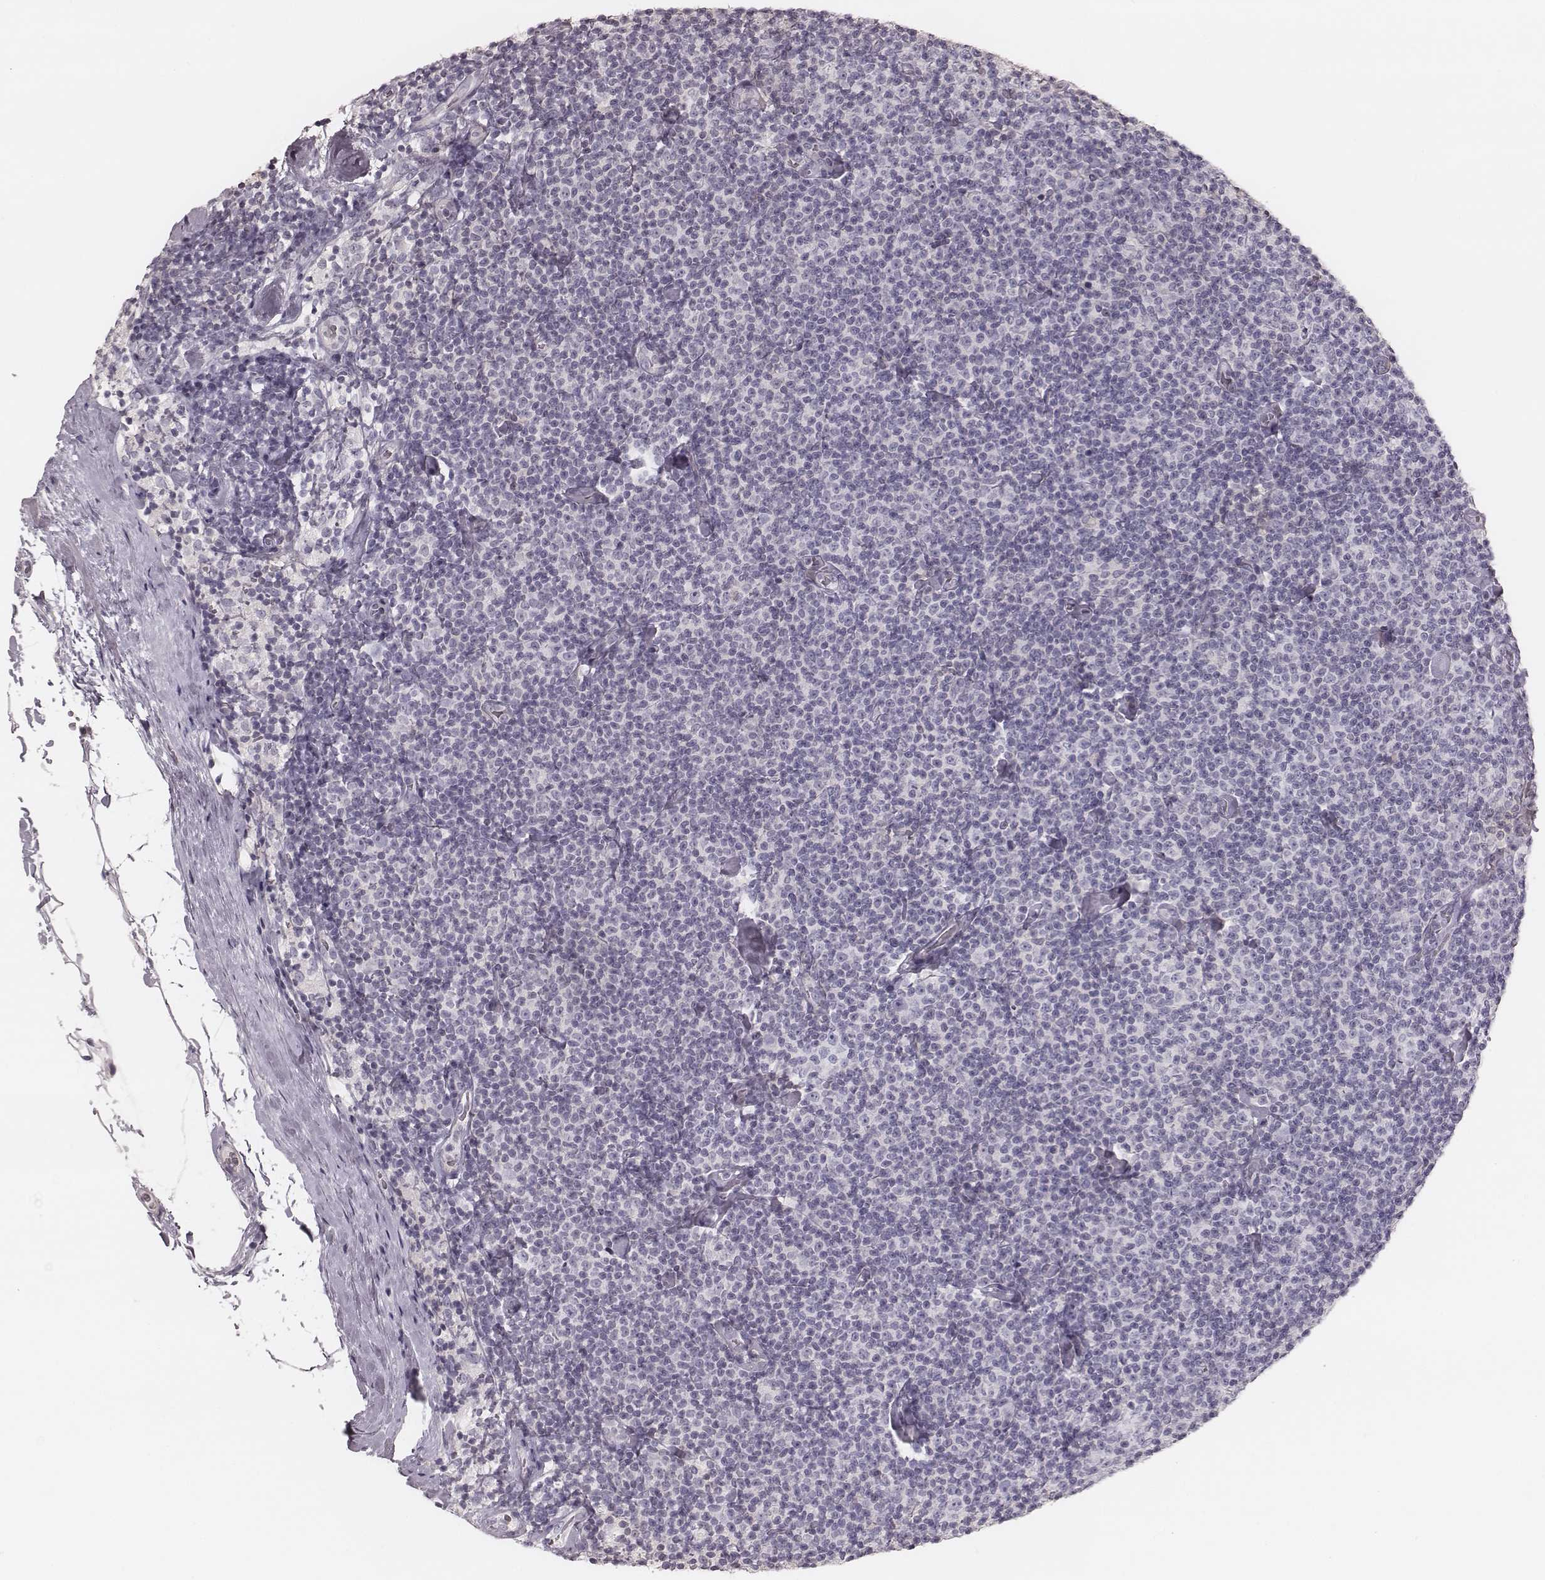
{"staining": {"intensity": "negative", "quantity": "none", "location": "none"}, "tissue": "lymphoma", "cell_type": "Tumor cells", "image_type": "cancer", "snomed": [{"axis": "morphology", "description": "Malignant lymphoma, non-Hodgkin's type, Low grade"}, {"axis": "topography", "description": "Lymph node"}], "caption": "This is an immunohistochemistry (IHC) histopathology image of lymphoma. There is no staining in tumor cells.", "gene": "S100Z", "patient": {"sex": "male", "age": 81}}